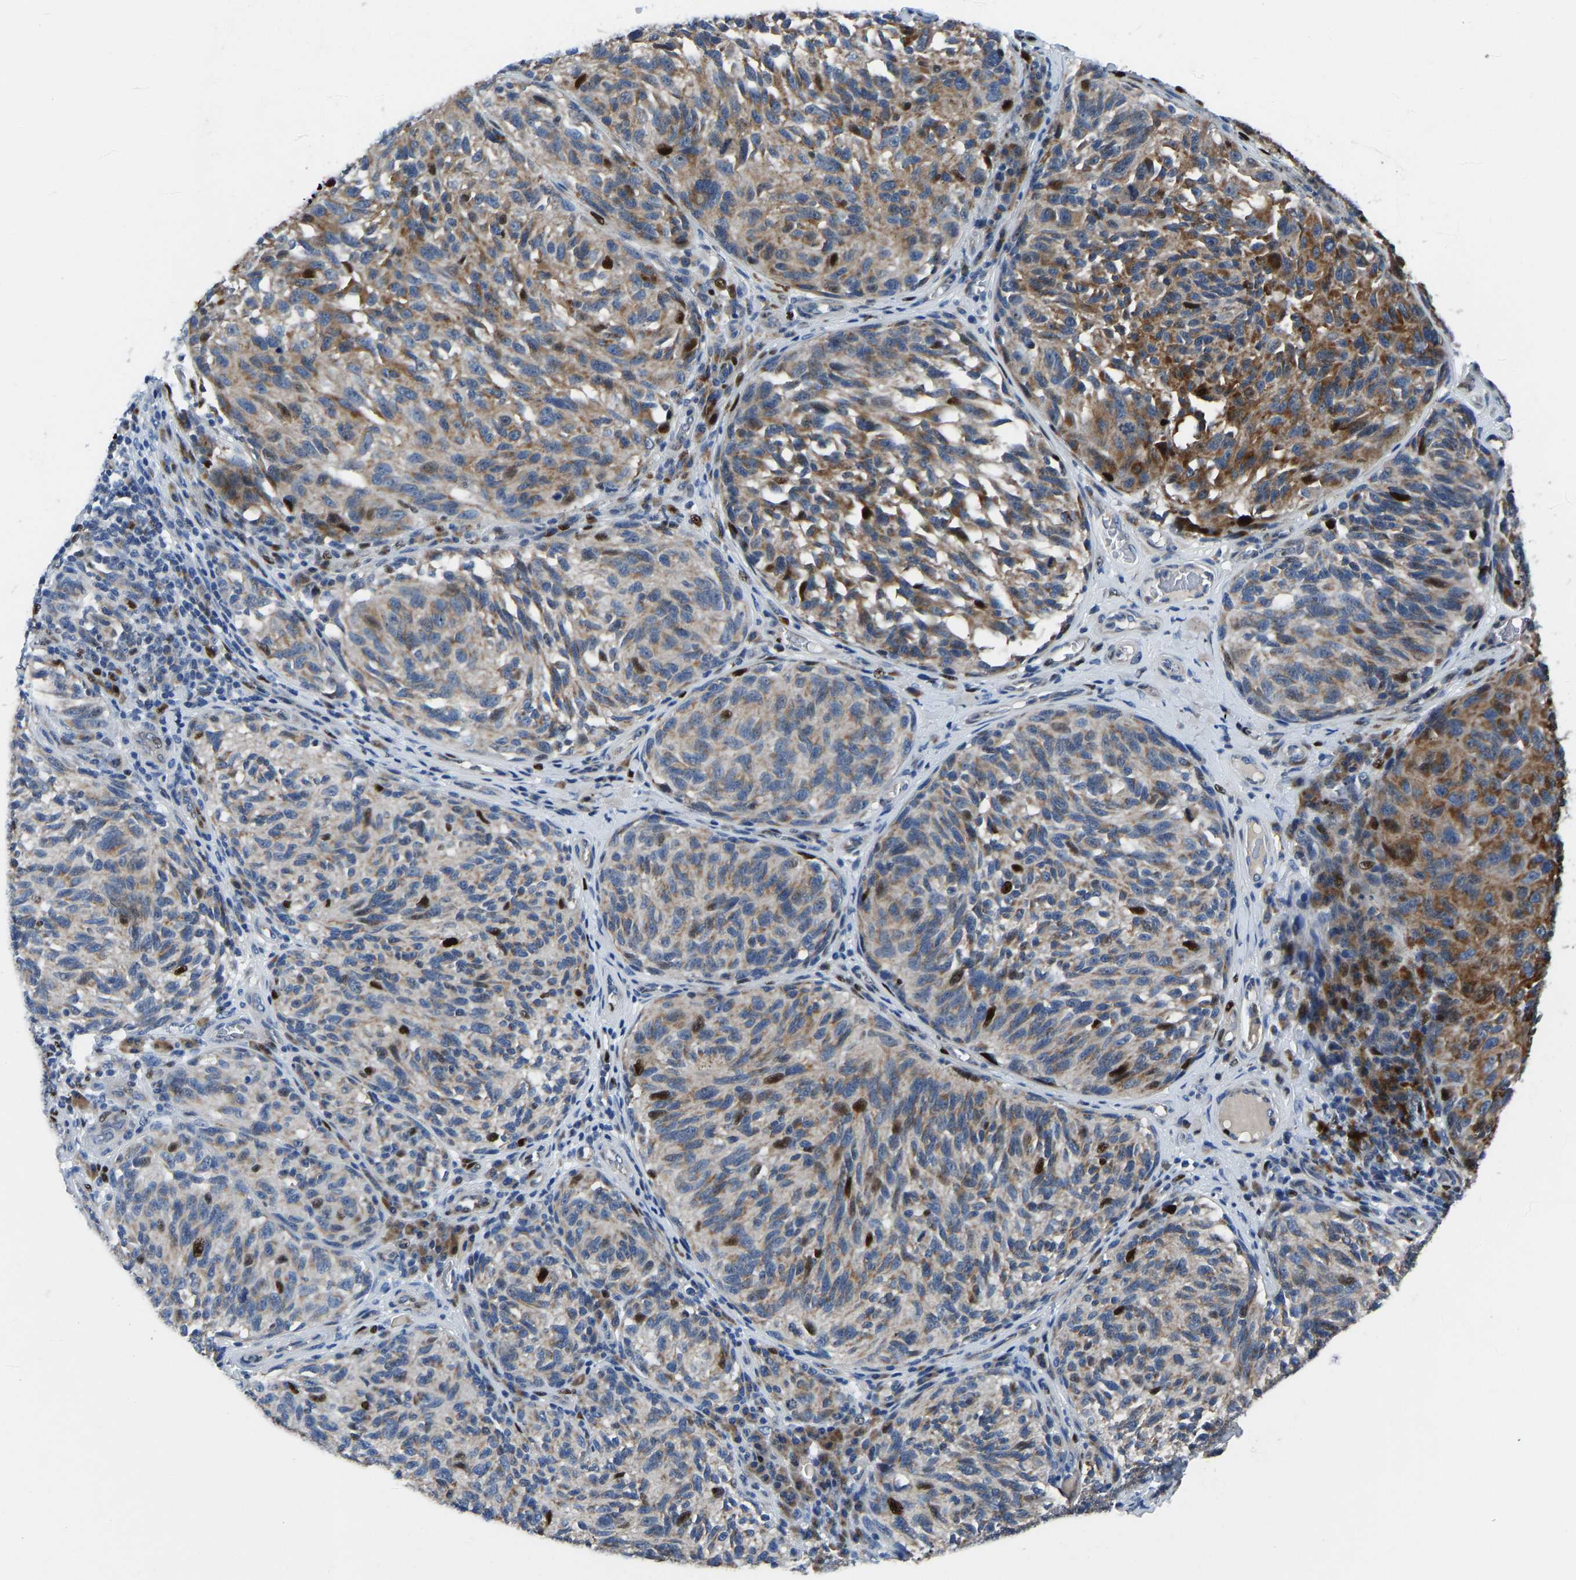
{"staining": {"intensity": "moderate", "quantity": "25%-75%", "location": "cytoplasmic/membranous,nuclear"}, "tissue": "melanoma", "cell_type": "Tumor cells", "image_type": "cancer", "snomed": [{"axis": "morphology", "description": "Malignant melanoma, NOS"}, {"axis": "topography", "description": "Skin"}], "caption": "About 25%-75% of tumor cells in melanoma exhibit moderate cytoplasmic/membranous and nuclear protein staining as visualized by brown immunohistochemical staining.", "gene": "EGR1", "patient": {"sex": "female", "age": 73}}